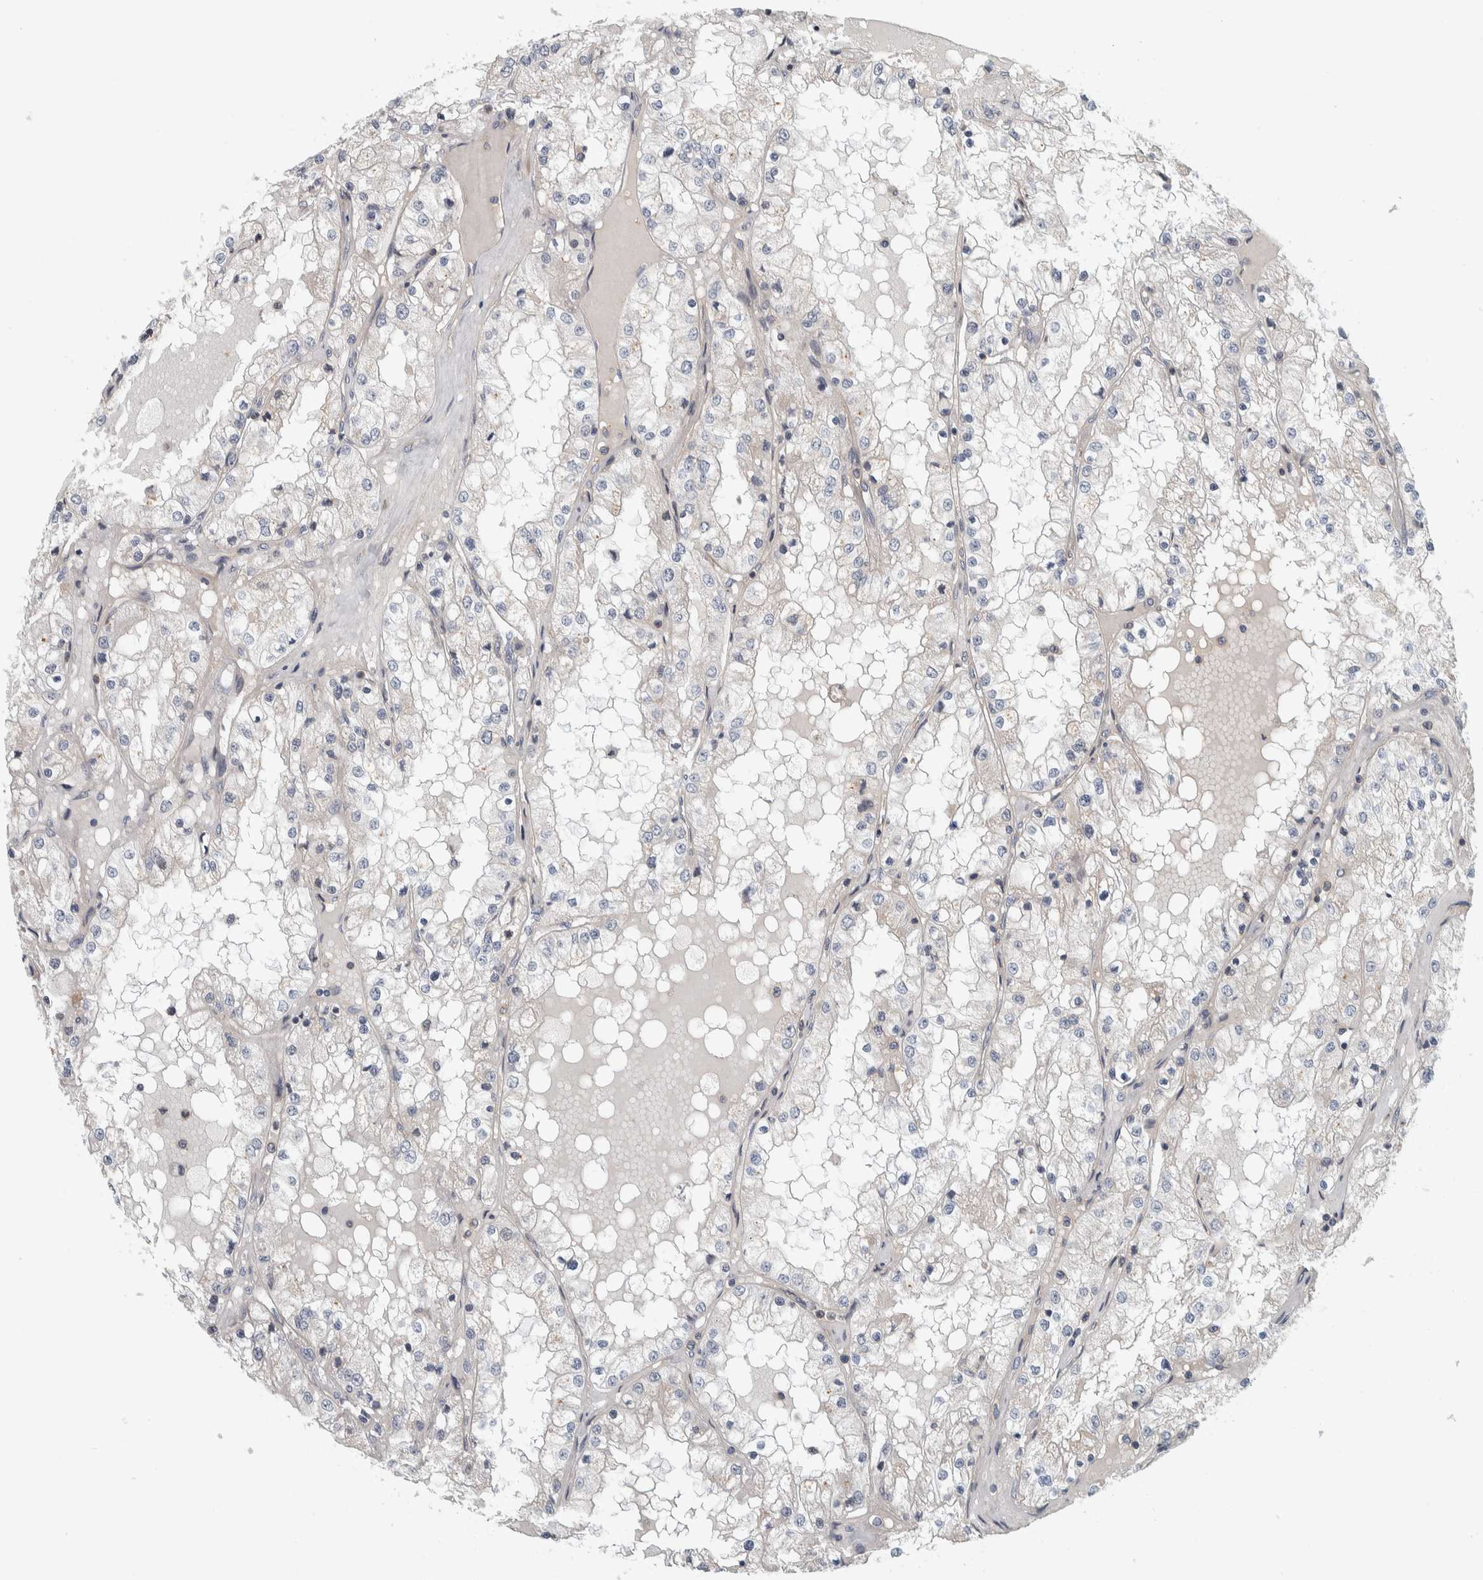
{"staining": {"intensity": "negative", "quantity": "none", "location": "none"}, "tissue": "renal cancer", "cell_type": "Tumor cells", "image_type": "cancer", "snomed": [{"axis": "morphology", "description": "Adenocarcinoma, NOS"}, {"axis": "topography", "description": "Kidney"}], "caption": "High magnification brightfield microscopy of renal cancer stained with DAB (3,3'-diaminobenzidine) (brown) and counterstained with hematoxylin (blue): tumor cells show no significant expression.", "gene": "KCNJ3", "patient": {"sex": "male", "age": 68}}